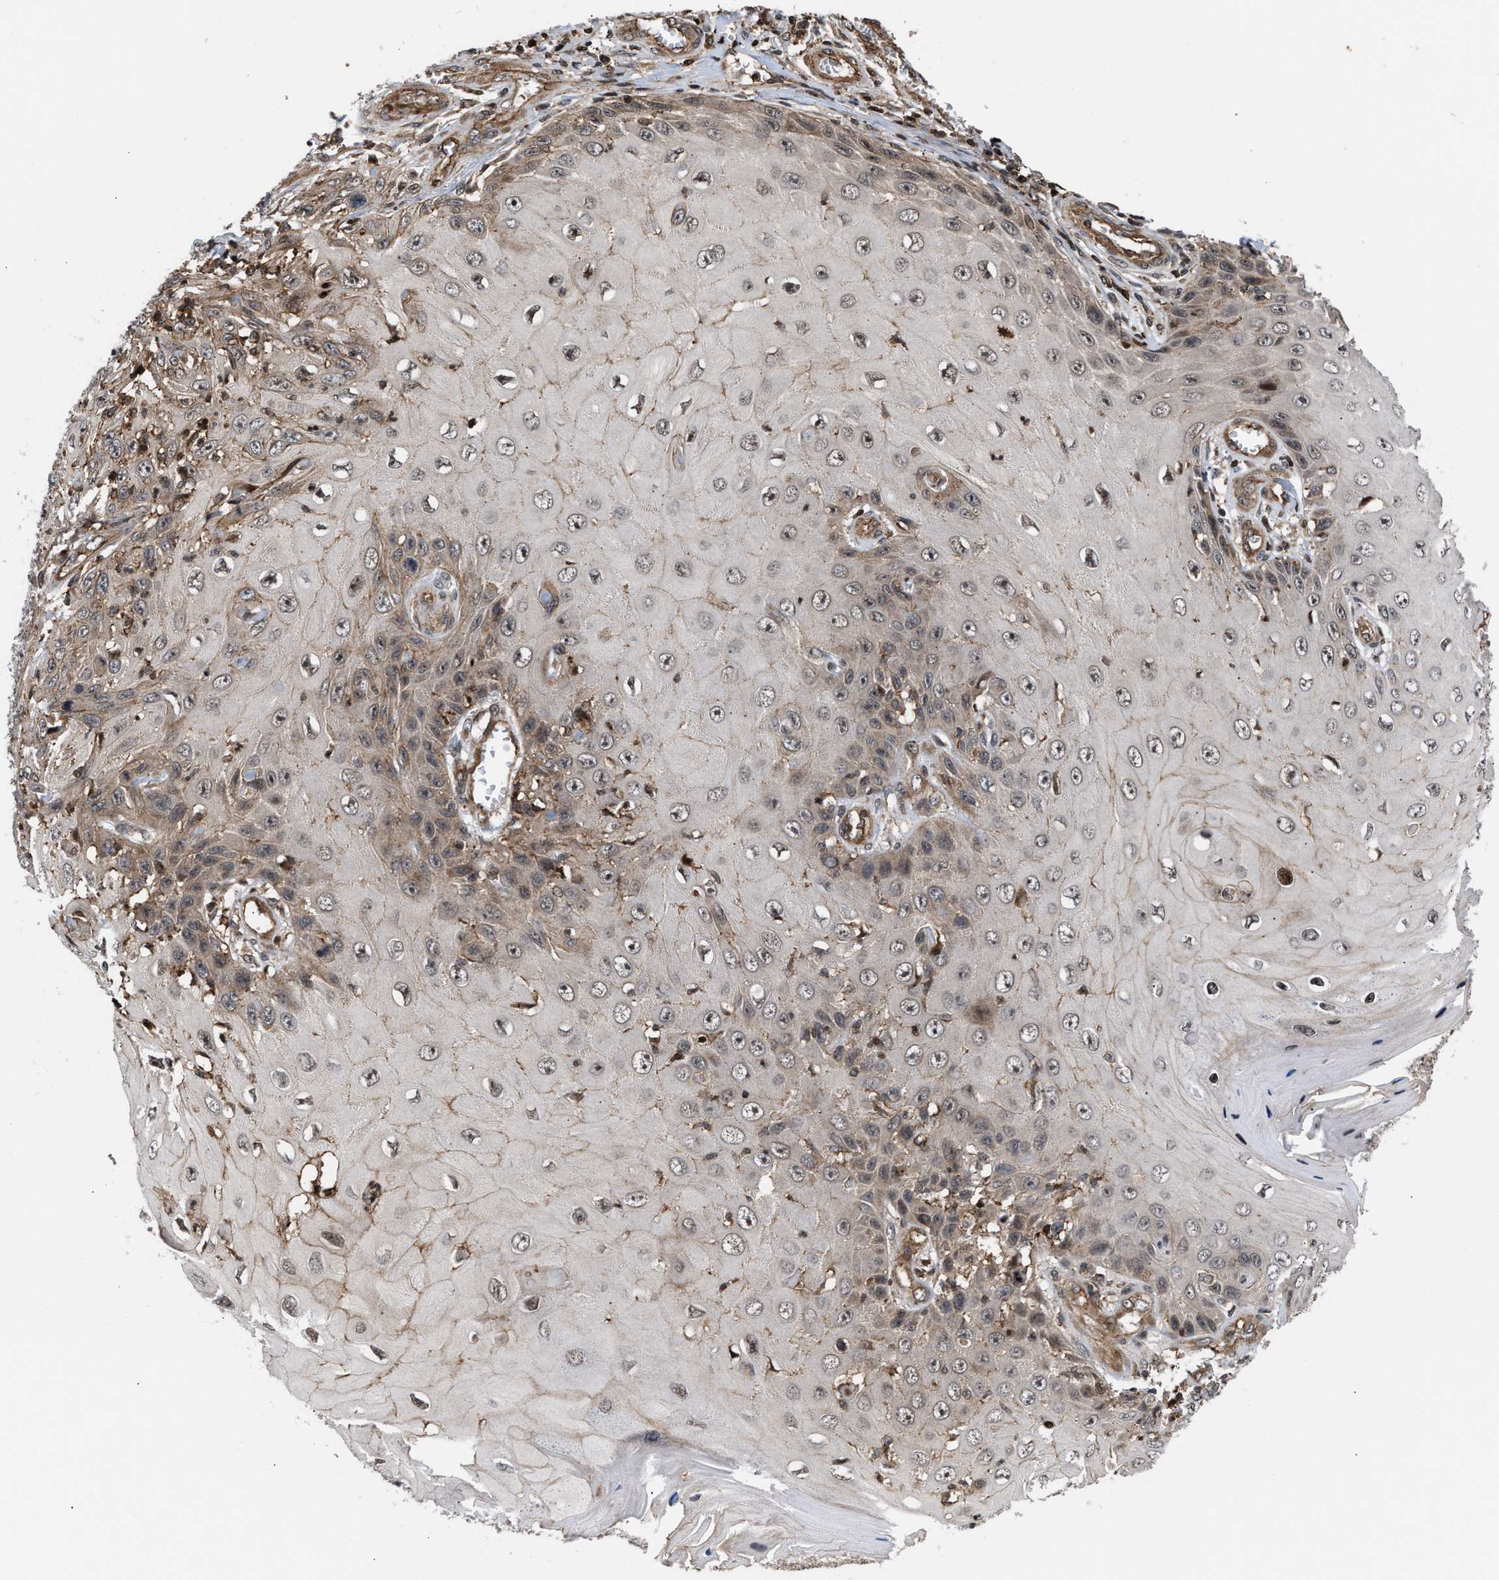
{"staining": {"intensity": "weak", "quantity": "<25%", "location": "cytoplasmic/membranous"}, "tissue": "skin cancer", "cell_type": "Tumor cells", "image_type": "cancer", "snomed": [{"axis": "morphology", "description": "Squamous cell carcinoma, NOS"}, {"axis": "topography", "description": "Skin"}], "caption": "Immunohistochemistry micrograph of neoplastic tissue: skin cancer stained with DAB demonstrates no significant protein expression in tumor cells.", "gene": "STAU2", "patient": {"sex": "female", "age": 73}}